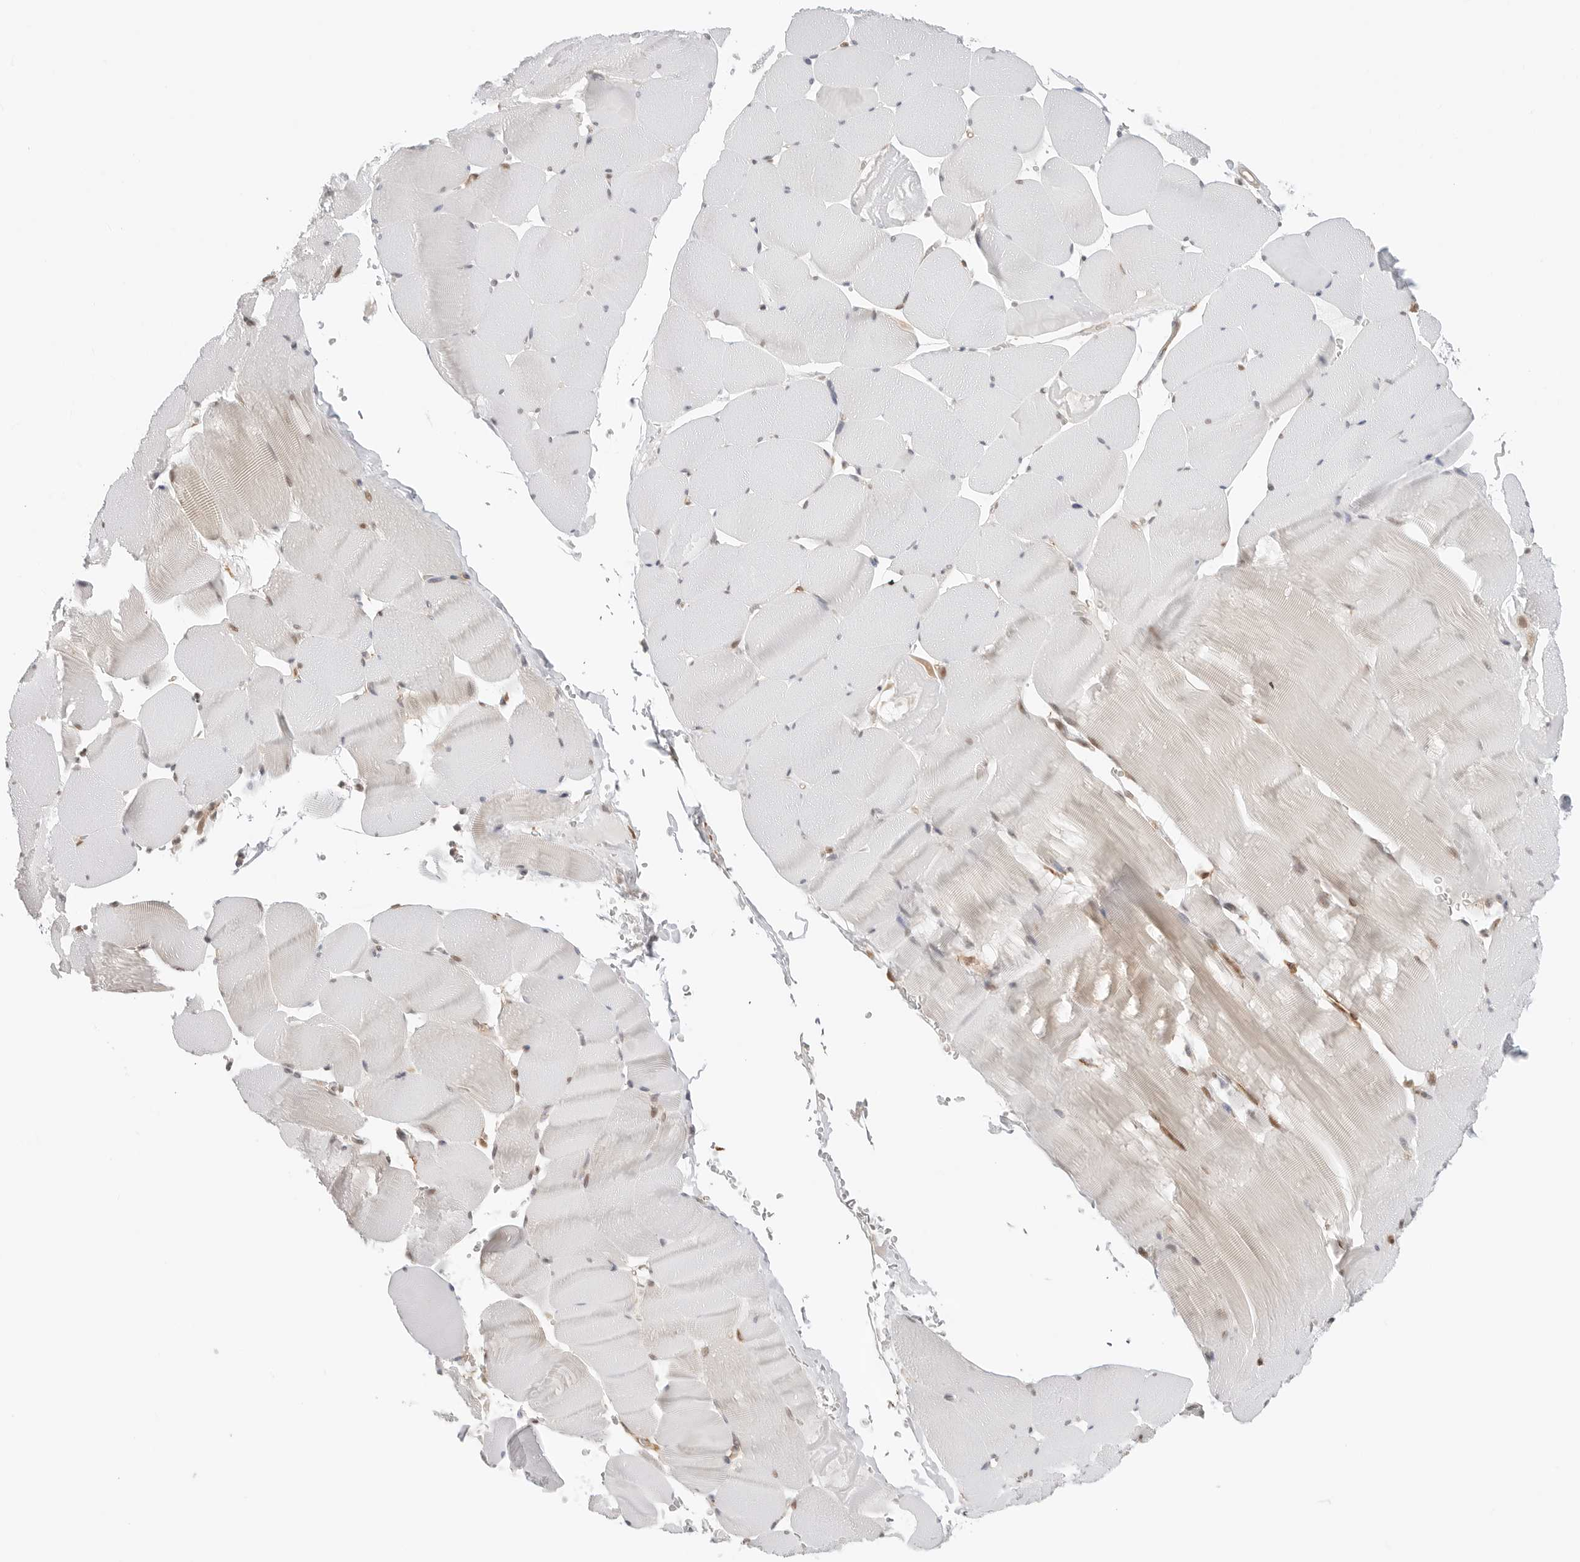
{"staining": {"intensity": "moderate", "quantity": "<25%", "location": "nuclear"}, "tissue": "skeletal muscle", "cell_type": "Myocytes", "image_type": "normal", "snomed": [{"axis": "morphology", "description": "Normal tissue, NOS"}, {"axis": "topography", "description": "Skeletal muscle"}], "caption": "Skeletal muscle stained with DAB IHC shows low levels of moderate nuclear positivity in about <25% of myocytes.", "gene": "NUDC", "patient": {"sex": "male", "age": 62}}